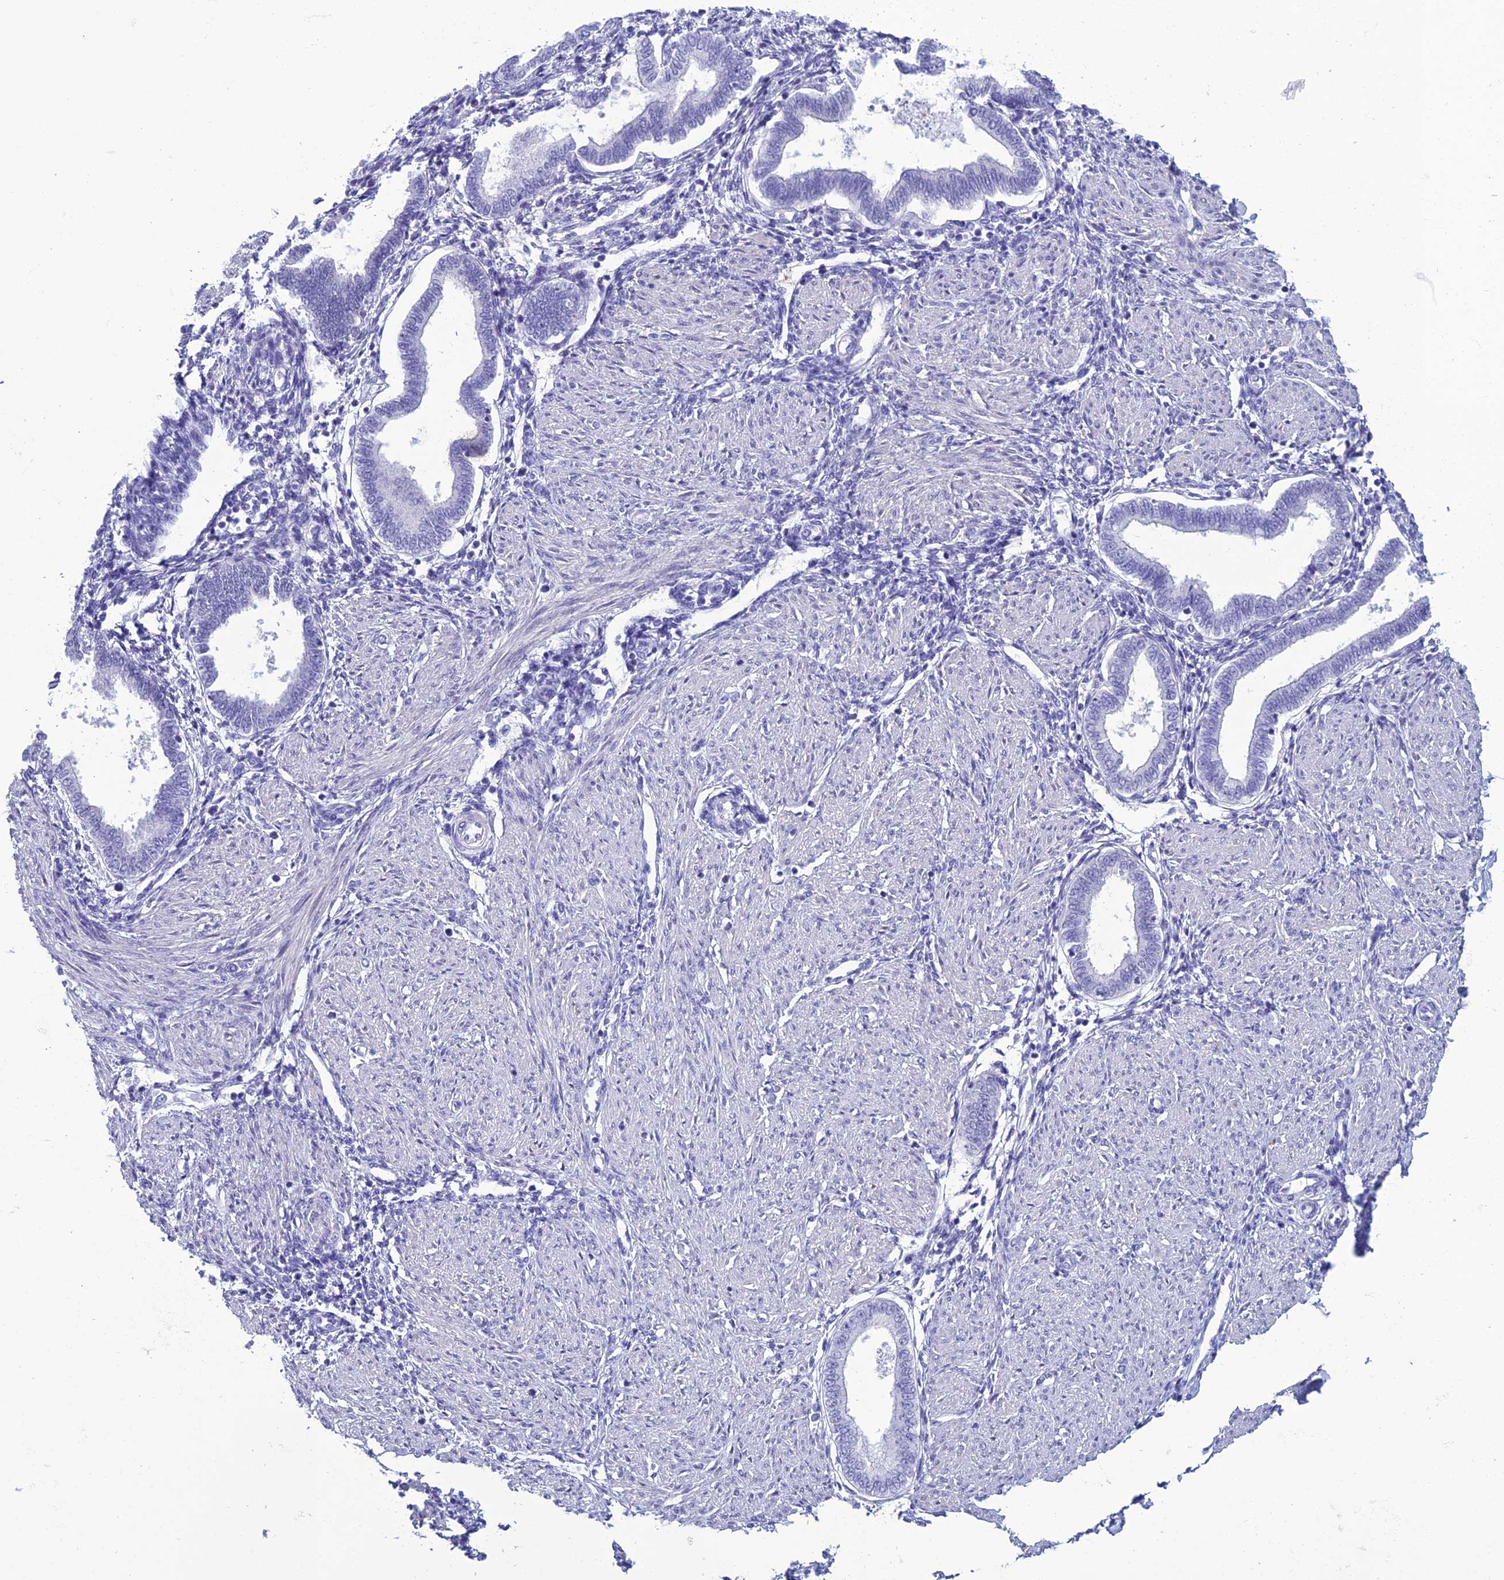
{"staining": {"intensity": "negative", "quantity": "none", "location": "none"}, "tissue": "endometrium", "cell_type": "Cells in endometrial stroma", "image_type": "normal", "snomed": [{"axis": "morphology", "description": "Normal tissue, NOS"}, {"axis": "topography", "description": "Endometrium"}], "caption": "An image of endometrium stained for a protein shows no brown staining in cells in endometrial stroma. The staining was performed using DAB to visualize the protein expression in brown, while the nuclei were stained in blue with hematoxylin (Magnification: 20x).", "gene": "CRB2", "patient": {"sex": "female", "age": 53}}